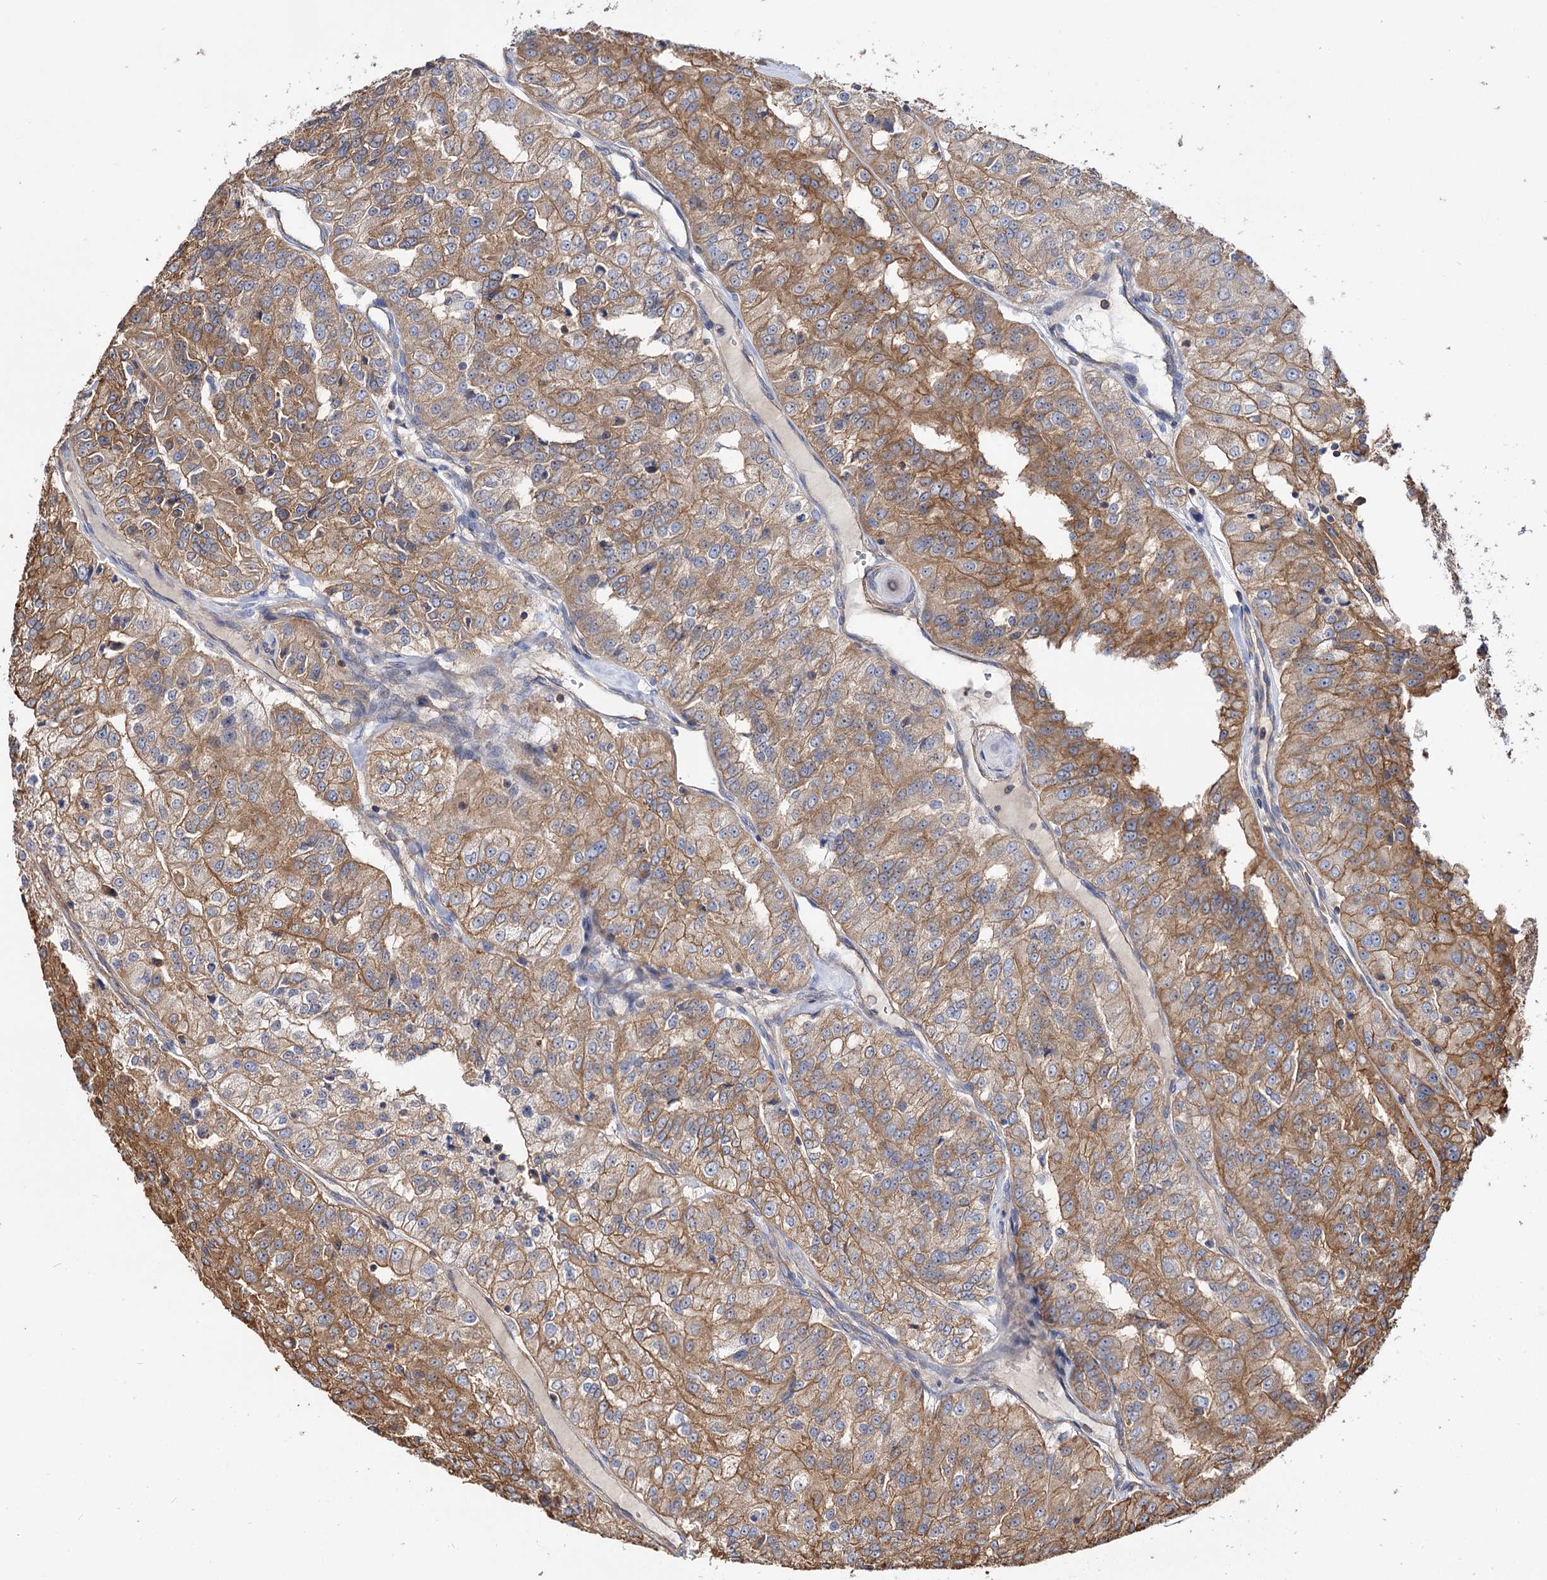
{"staining": {"intensity": "moderate", "quantity": ">75%", "location": "cytoplasmic/membranous"}, "tissue": "renal cancer", "cell_type": "Tumor cells", "image_type": "cancer", "snomed": [{"axis": "morphology", "description": "Adenocarcinoma, NOS"}, {"axis": "topography", "description": "Kidney"}], "caption": "Renal cancer (adenocarcinoma) tissue shows moderate cytoplasmic/membranous positivity in approximately >75% of tumor cells, visualized by immunohistochemistry. The staining was performed using DAB (3,3'-diaminobenzidine), with brown indicating positive protein expression. Nuclei are stained blue with hematoxylin.", "gene": "IDI1", "patient": {"sex": "female", "age": 63}}